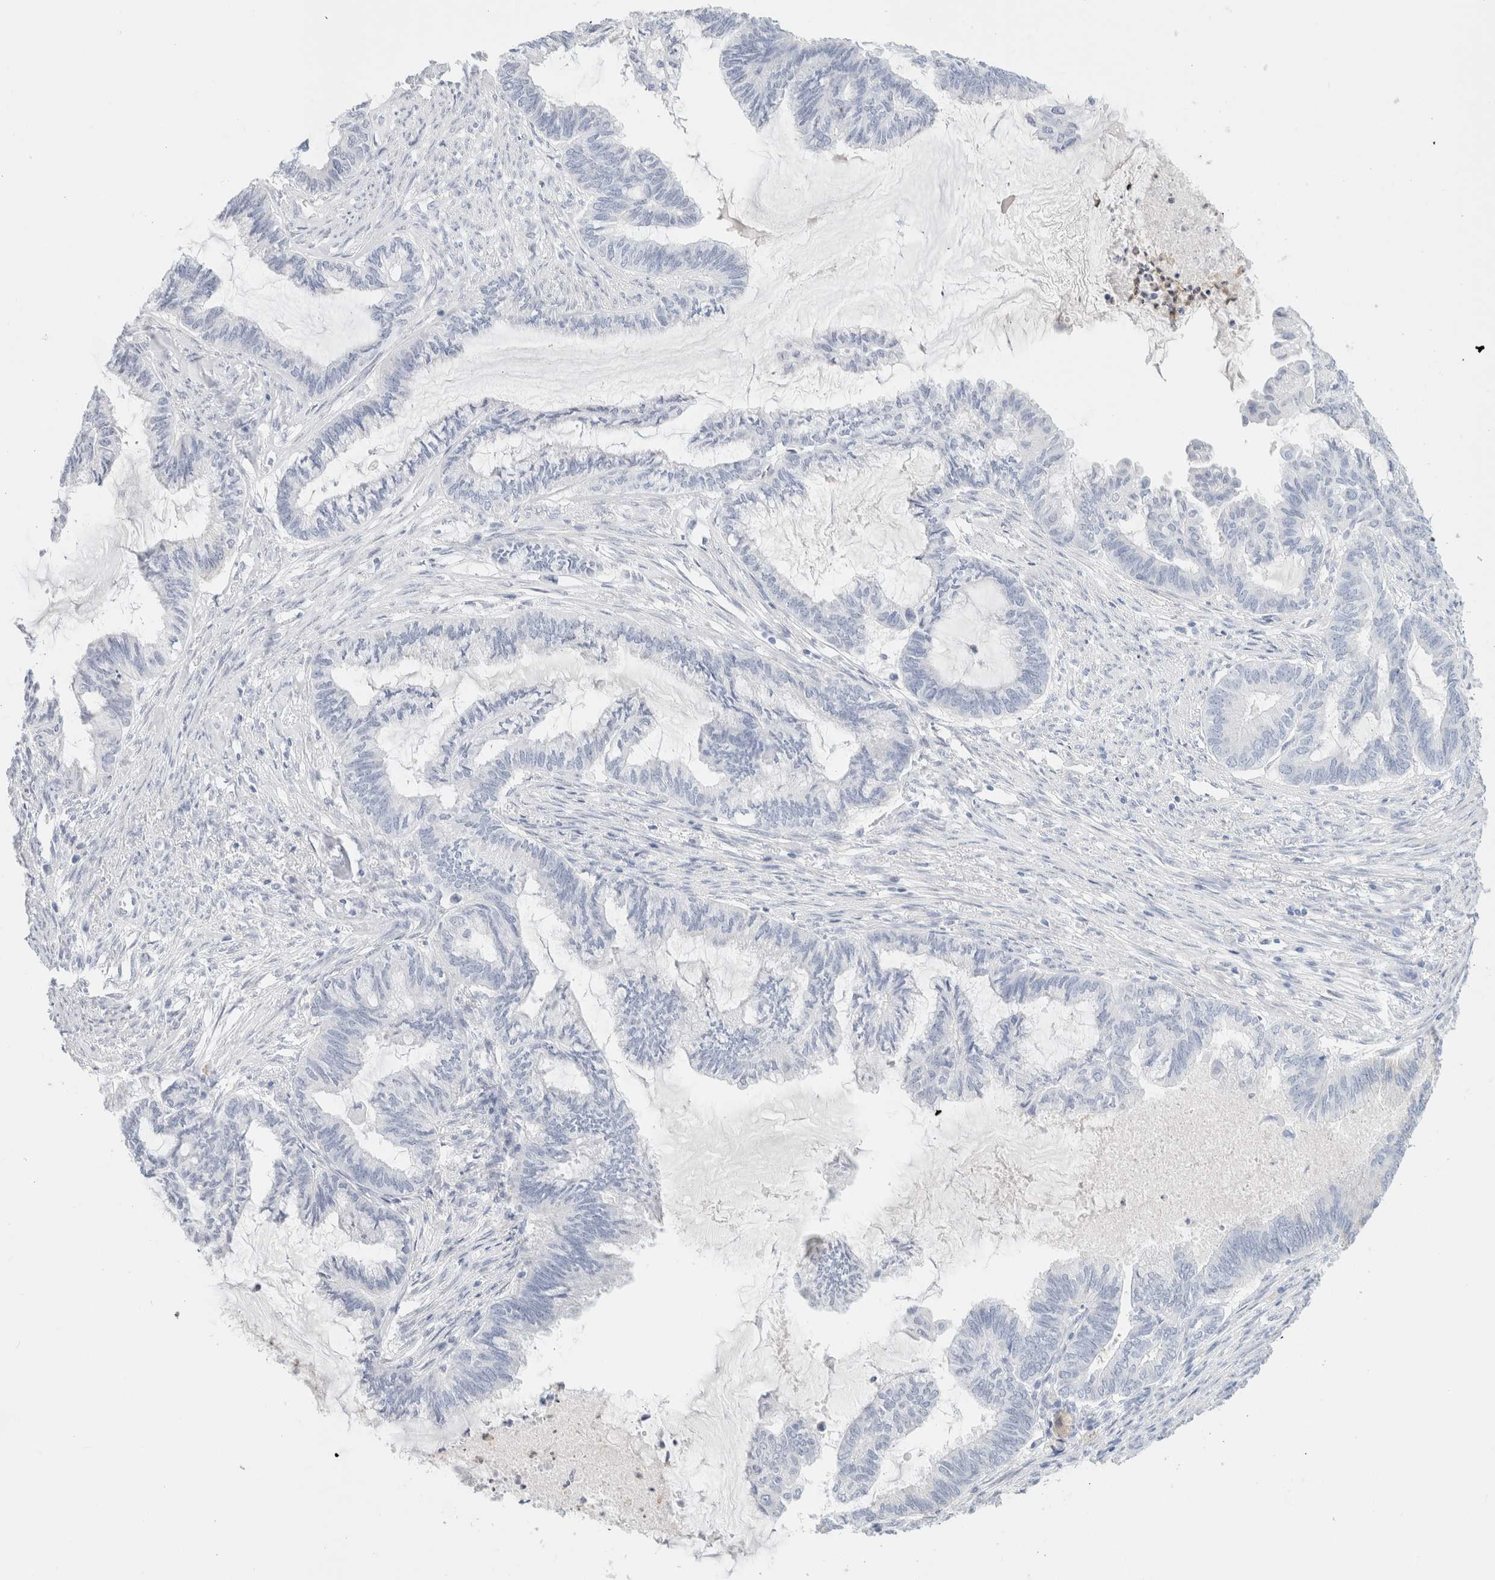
{"staining": {"intensity": "negative", "quantity": "none", "location": "none"}, "tissue": "endometrial cancer", "cell_type": "Tumor cells", "image_type": "cancer", "snomed": [{"axis": "morphology", "description": "Adenocarcinoma, NOS"}, {"axis": "topography", "description": "Endometrium"}], "caption": "DAB immunohistochemical staining of human endometrial cancer exhibits no significant expression in tumor cells. (DAB (3,3'-diaminobenzidine) immunohistochemistry (IHC) visualized using brightfield microscopy, high magnification).", "gene": "ARG1", "patient": {"sex": "female", "age": 86}}